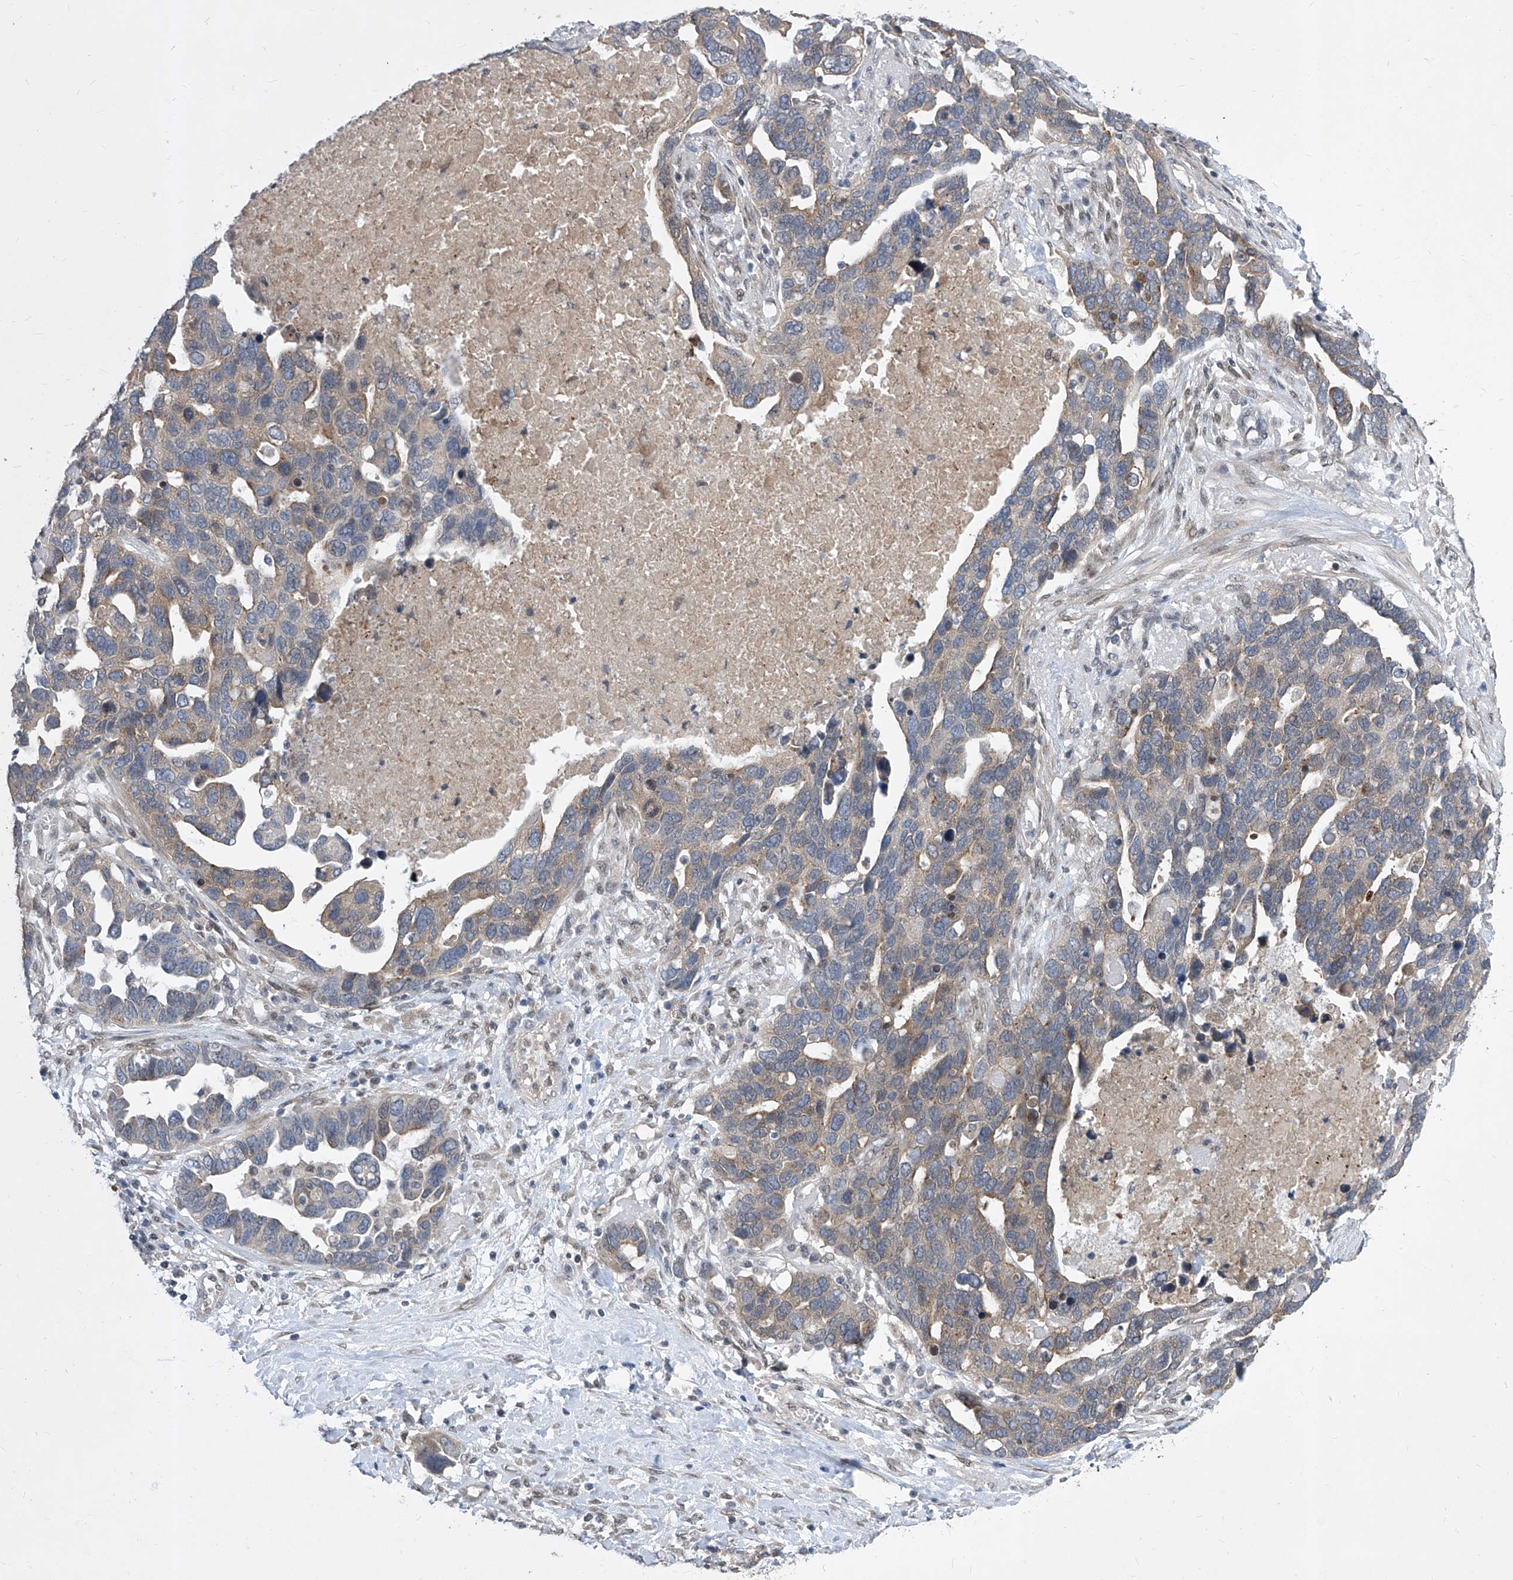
{"staining": {"intensity": "moderate", "quantity": "<25%", "location": "cytoplasmic/membranous"}, "tissue": "ovarian cancer", "cell_type": "Tumor cells", "image_type": "cancer", "snomed": [{"axis": "morphology", "description": "Cystadenocarcinoma, serous, NOS"}, {"axis": "topography", "description": "Ovary"}], "caption": "A brown stain highlights moderate cytoplasmic/membranous staining of a protein in ovarian cancer (serous cystadenocarcinoma) tumor cells.", "gene": "CETN2", "patient": {"sex": "female", "age": 54}}